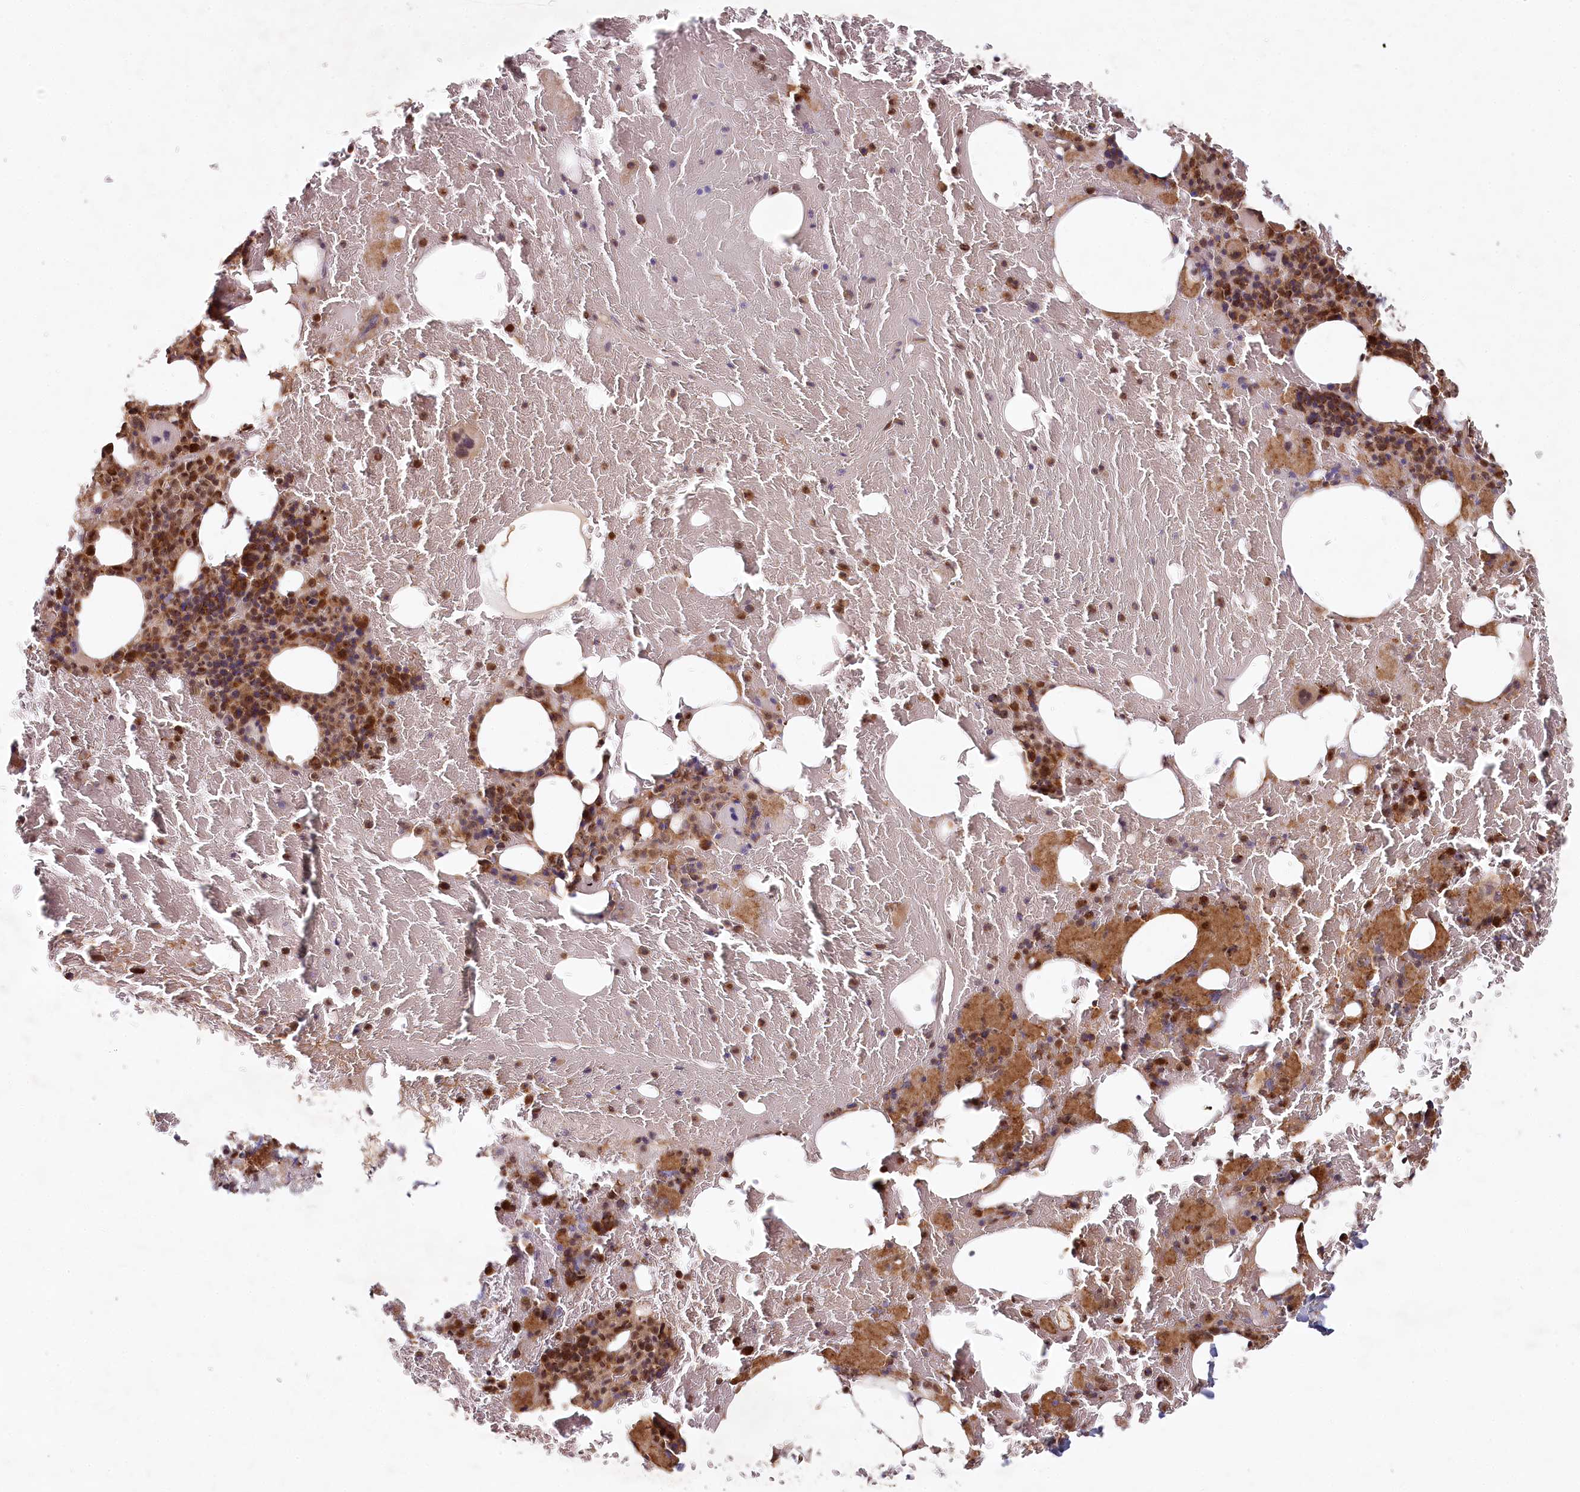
{"staining": {"intensity": "moderate", "quantity": ">75%", "location": "cytoplasmic/membranous,nuclear"}, "tissue": "bone marrow", "cell_type": "Hematopoietic cells", "image_type": "normal", "snomed": [{"axis": "morphology", "description": "Normal tissue, NOS"}, {"axis": "topography", "description": "Bone marrow"}], "caption": "Normal bone marrow was stained to show a protein in brown. There is medium levels of moderate cytoplasmic/membranous,nuclear staining in approximately >75% of hematopoietic cells. Using DAB (brown) and hematoxylin (blue) stains, captured at high magnification using brightfield microscopy.", "gene": "WAPL", "patient": {"sex": "male", "age": 79}}